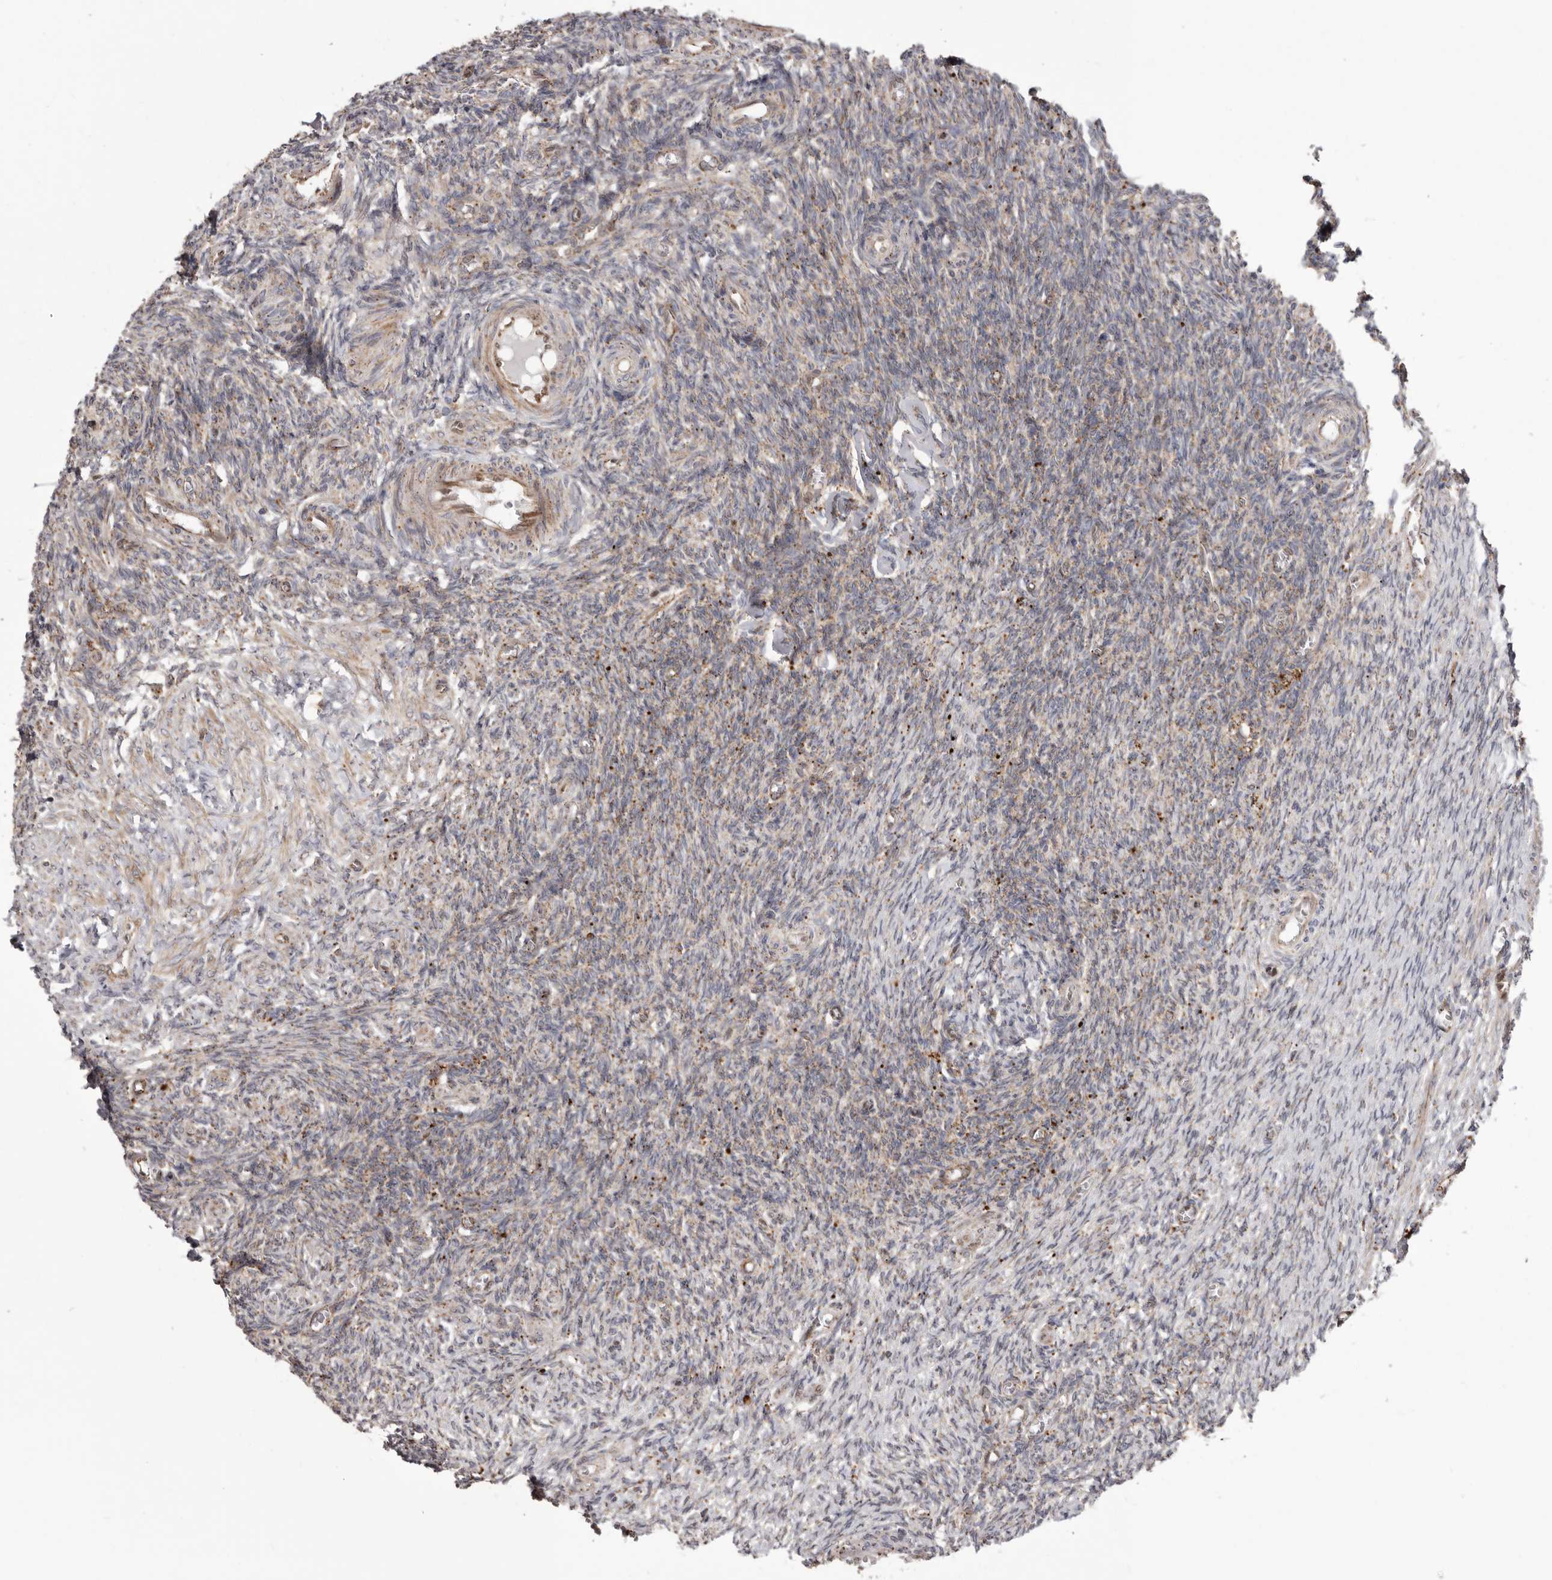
{"staining": {"intensity": "weak", "quantity": "25%-75%", "location": "cytoplasmic/membranous"}, "tissue": "ovary", "cell_type": "Ovarian stroma cells", "image_type": "normal", "snomed": [{"axis": "morphology", "description": "Normal tissue, NOS"}, {"axis": "topography", "description": "Ovary"}], "caption": "Ovarian stroma cells demonstrate weak cytoplasmic/membranous positivity in approximately 25%-75% of cells in unremarkable ovary.", "gene": "NUP43", "patient": {"sex": "female", "age": 27}}